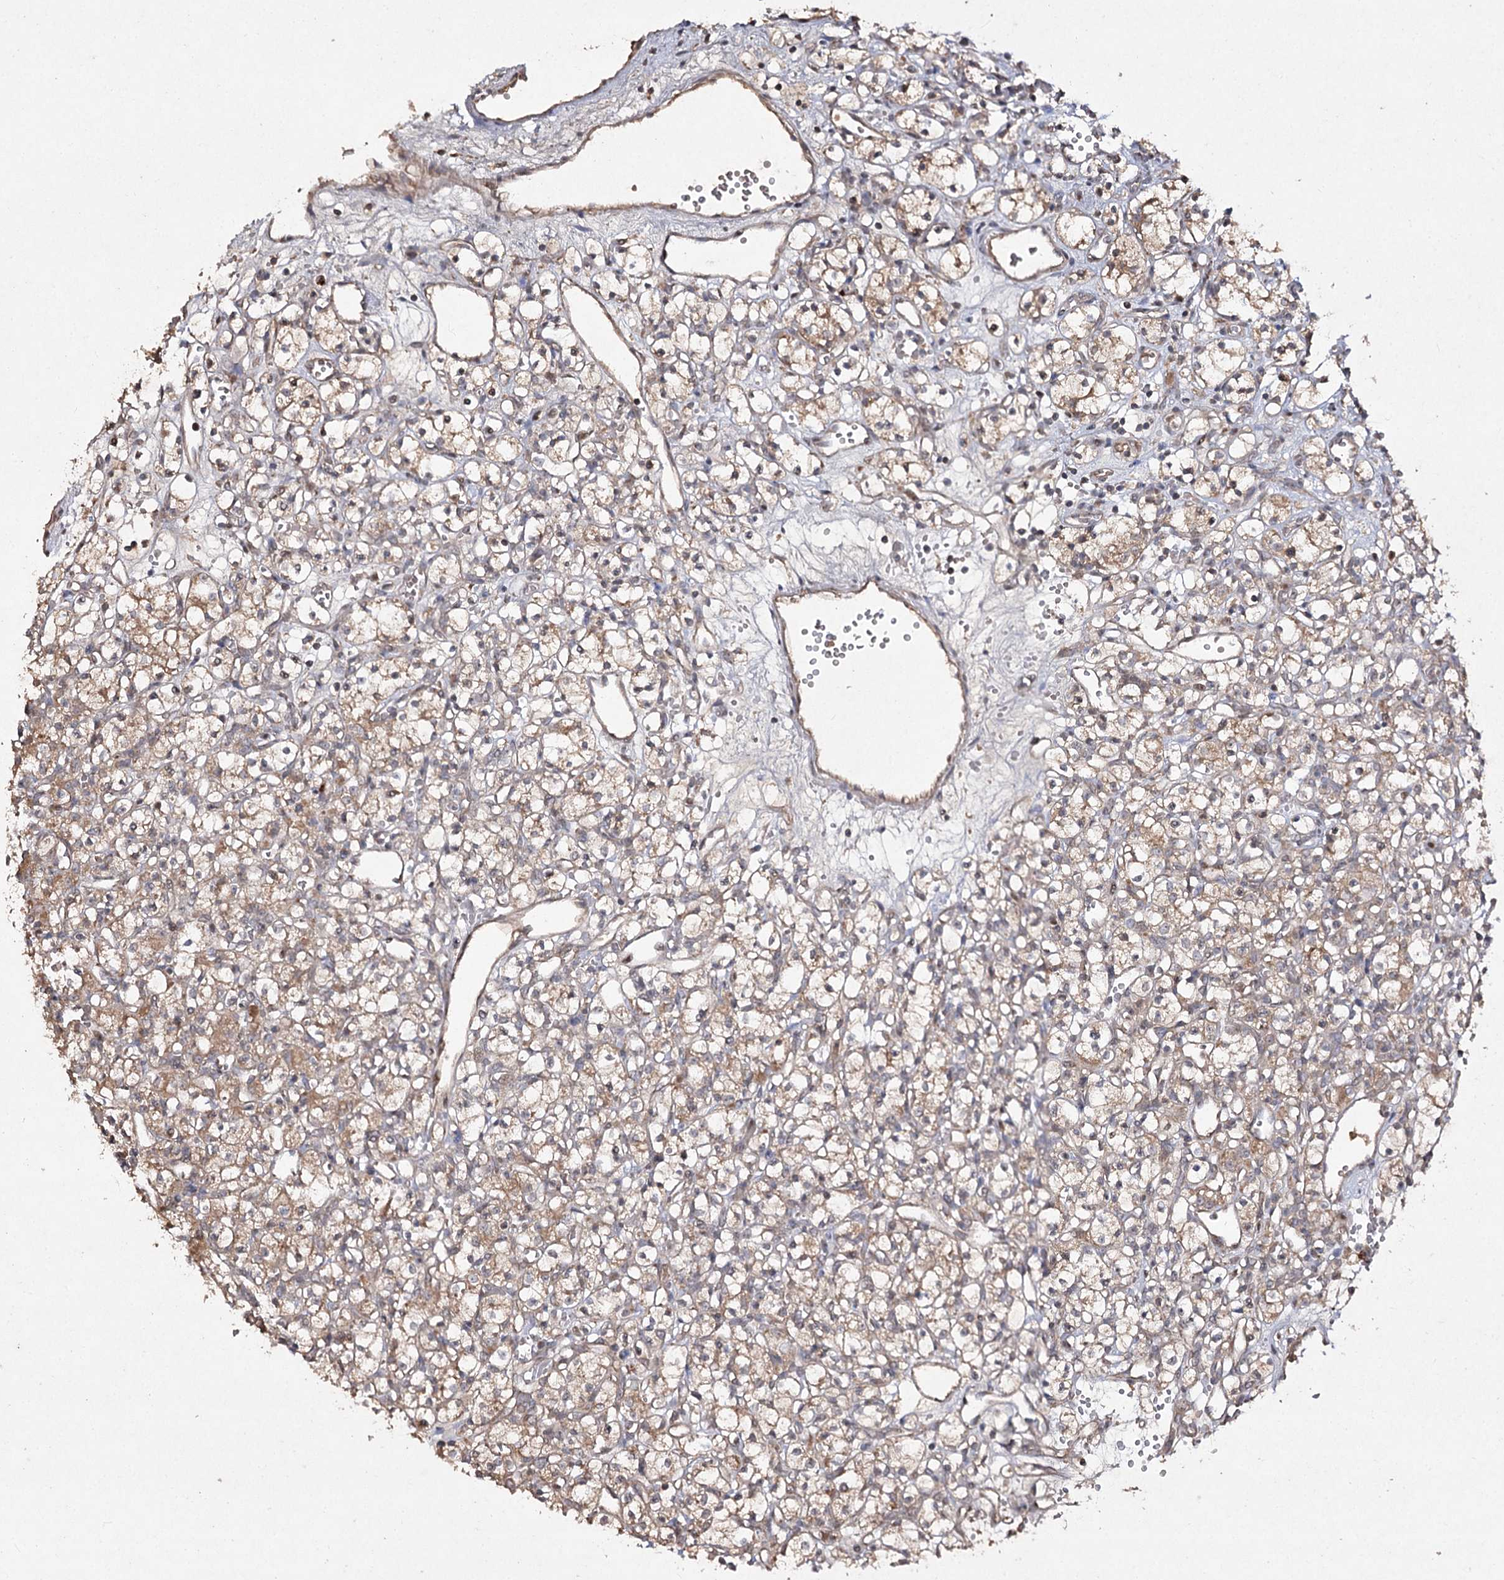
{"staining": {"intensity": "moderate", "quantity": "25%-75%", "location": "cytoplasmic/membranous"}, "tissue": "renal cancer", "cell_type": "Tumor cells", "image_type": "cancer", "snomed": [{"axis": "morphology", "description": "Adenocarcinoma, NOS"}, {"axis": "topography", "description": "Kidney"}], "caption": "Immunohistochemical staining of renal cancer exhibits medium levels of moderate cytoplasmic/membranous staining in about 25%-75% of tumor cells. (IHC, brightfield microscopy, high magnification).", "gene": "FANCL", "patient": {"sex": "female", "age": 59}}